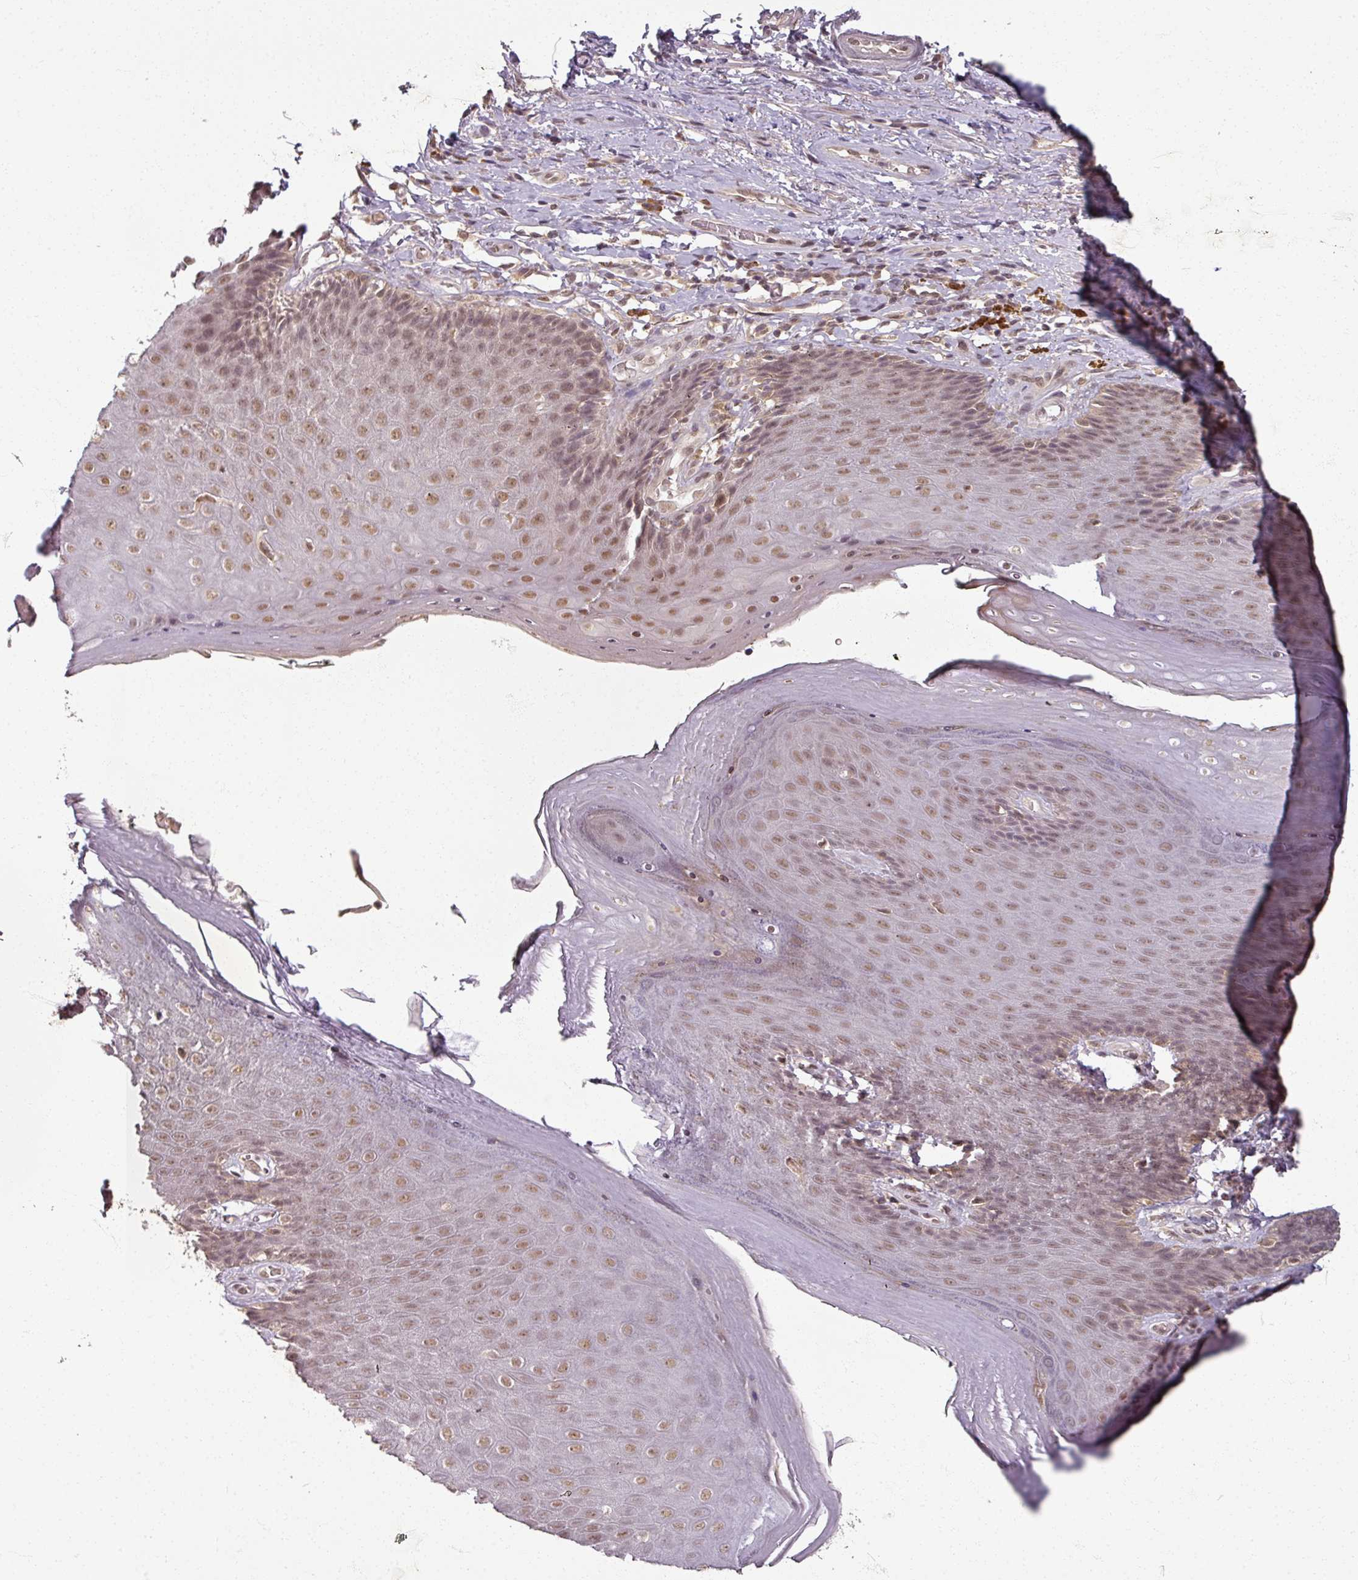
{"staining": {"intensity": "moderate", "quantity": ">75%", "location": "nuclear"}, "tissue": "skin", "cell_type": "Epidermal cells", "image_type": "normal", "snomed": [{"axis": "morphology", "description": "Normal tissue, NOS"}, {"axis": "topography", "description": "Anal"}, {"axis": "topography", "description": "Peripheral nerve tissue"}], "caption": "Approximately >75% of epidermal cells in normal skin exhibit moderate nuclear protein positivity as visualized by brown immunohistochemical staining.", "gene": "POLR2G", "patient": {"sex": "male", "age": 53}}